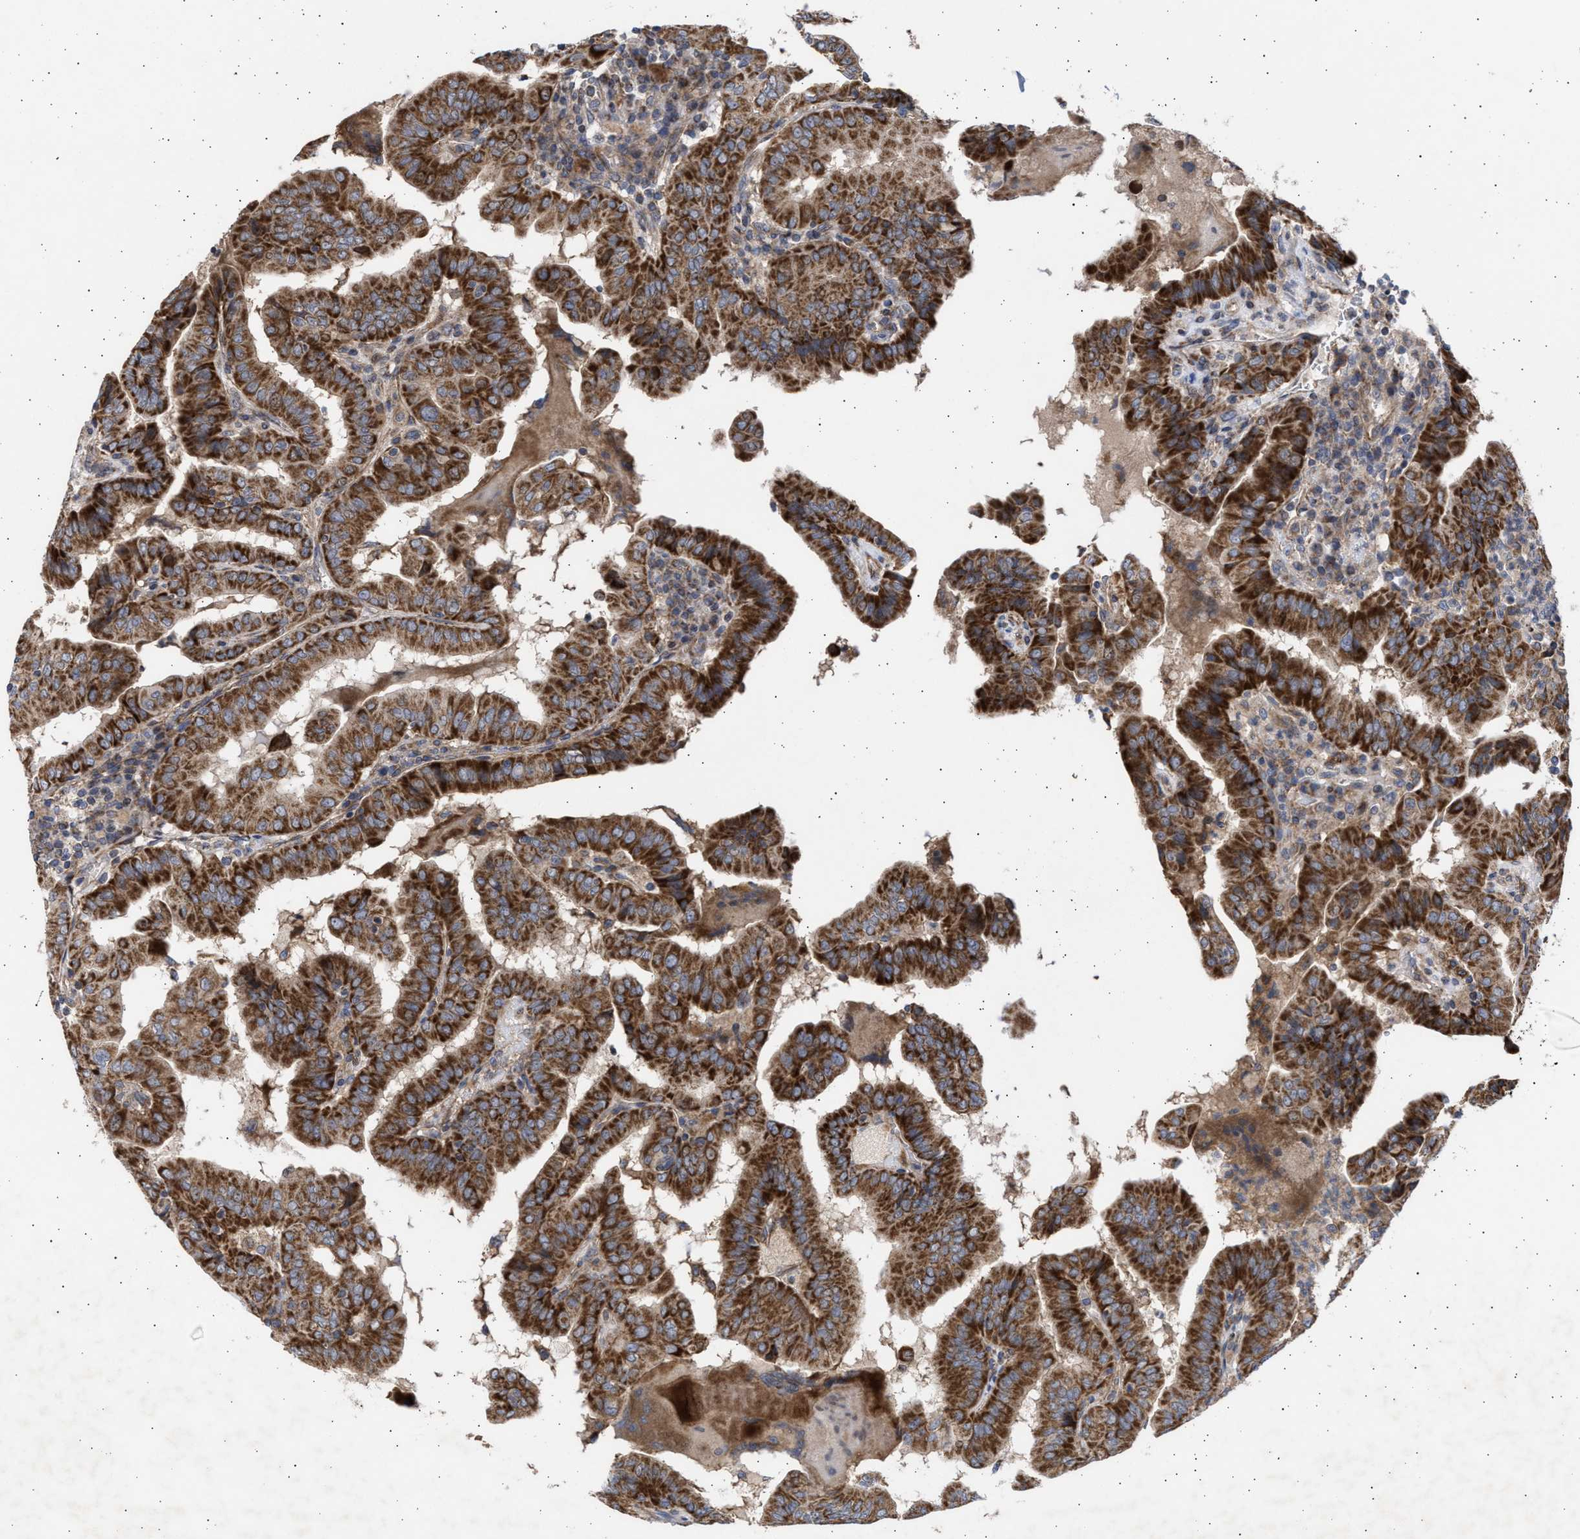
{"staining": {"intensity": "strong", "quantity": ">75%", "location": "cytoplasmic/membranous"}, "tissue": "thyroid cancer", "cell_type": "Tumor cells", "image_type": "cancer", "snomed": [{"axis": "morphology", "description": "Papillary adenocarcinoma, NOS"}, {"axis": "topography", "description": "Thyroid gland"}], "caption": "DAB immunohistochemical staining of human thyroid cancer exhibits strong cytoplasmic/membranous protein staining in about >75% of tumor cells. (Stains: DAB in brown, nuclei in blue, Microscopy: brightfield microscopy at high magnification).", "gene": "TTC19", "patient": {"sex": "male", "age": 33}}